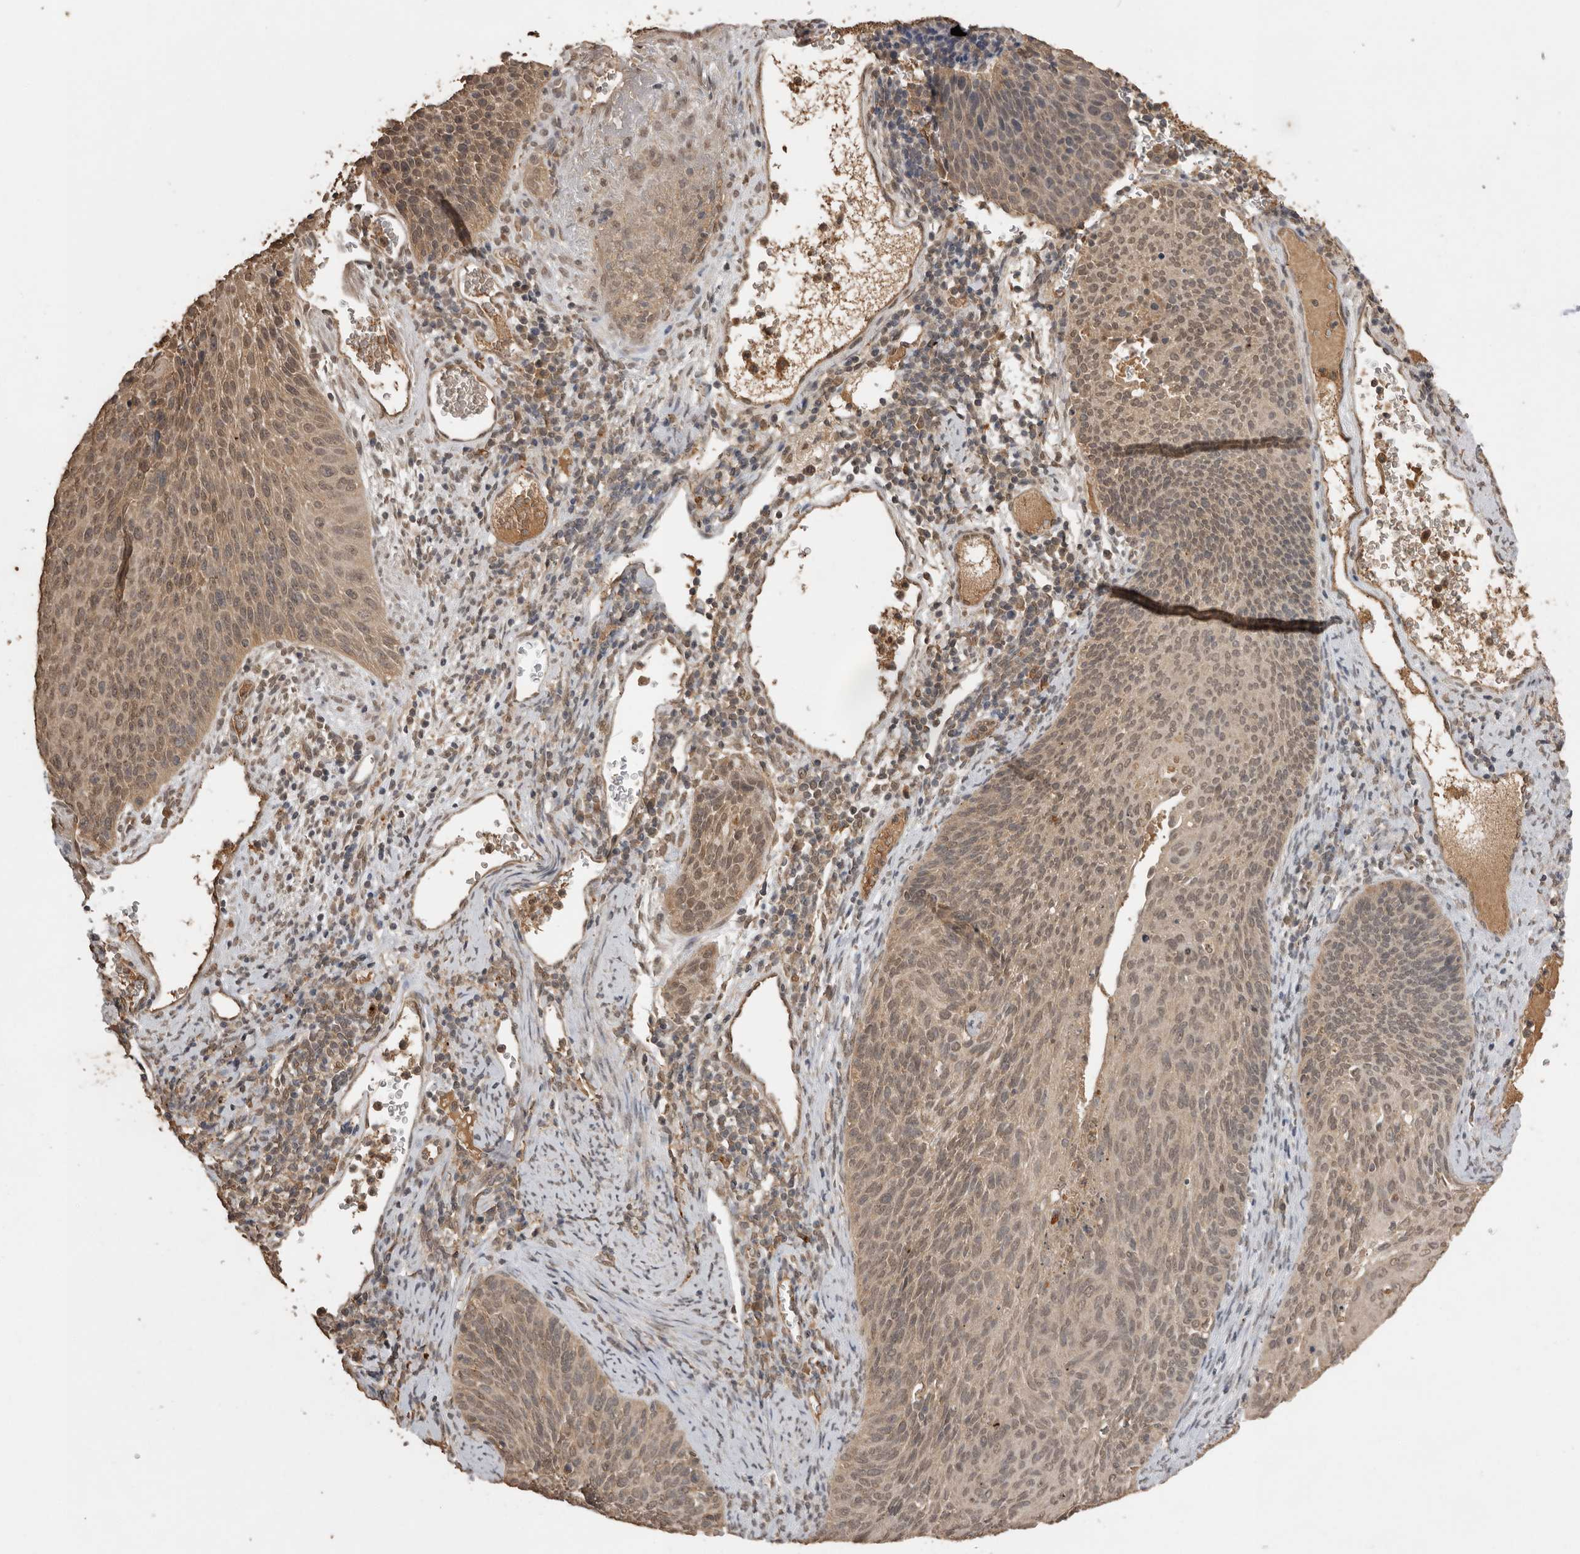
{"staining": {"intensity": "moderate", "quantity": ">75%", "location": "cytoplasmic/membranous,nuclear"}, "tissue": "cervical cancer", "cell_type": "Tumor cells", "image_type": "cancer", "snomed": [{"axis": "morphology", "description": "Squamous cell carcinoma, NOS"}, {"axis": "topography", "description": "Cervix"}], "caption": "Protein staining by immunohistochemistry reveals moderate cytoplasmic/membranous and nuclear expression in approximately >75% of tumor cells in squamous cell carcinoma (cervical). (Brightfield microscopy of DAB IHC at high magnification).", "gene": "JAG2", "patient": {"sex": "female", "age": 55}}